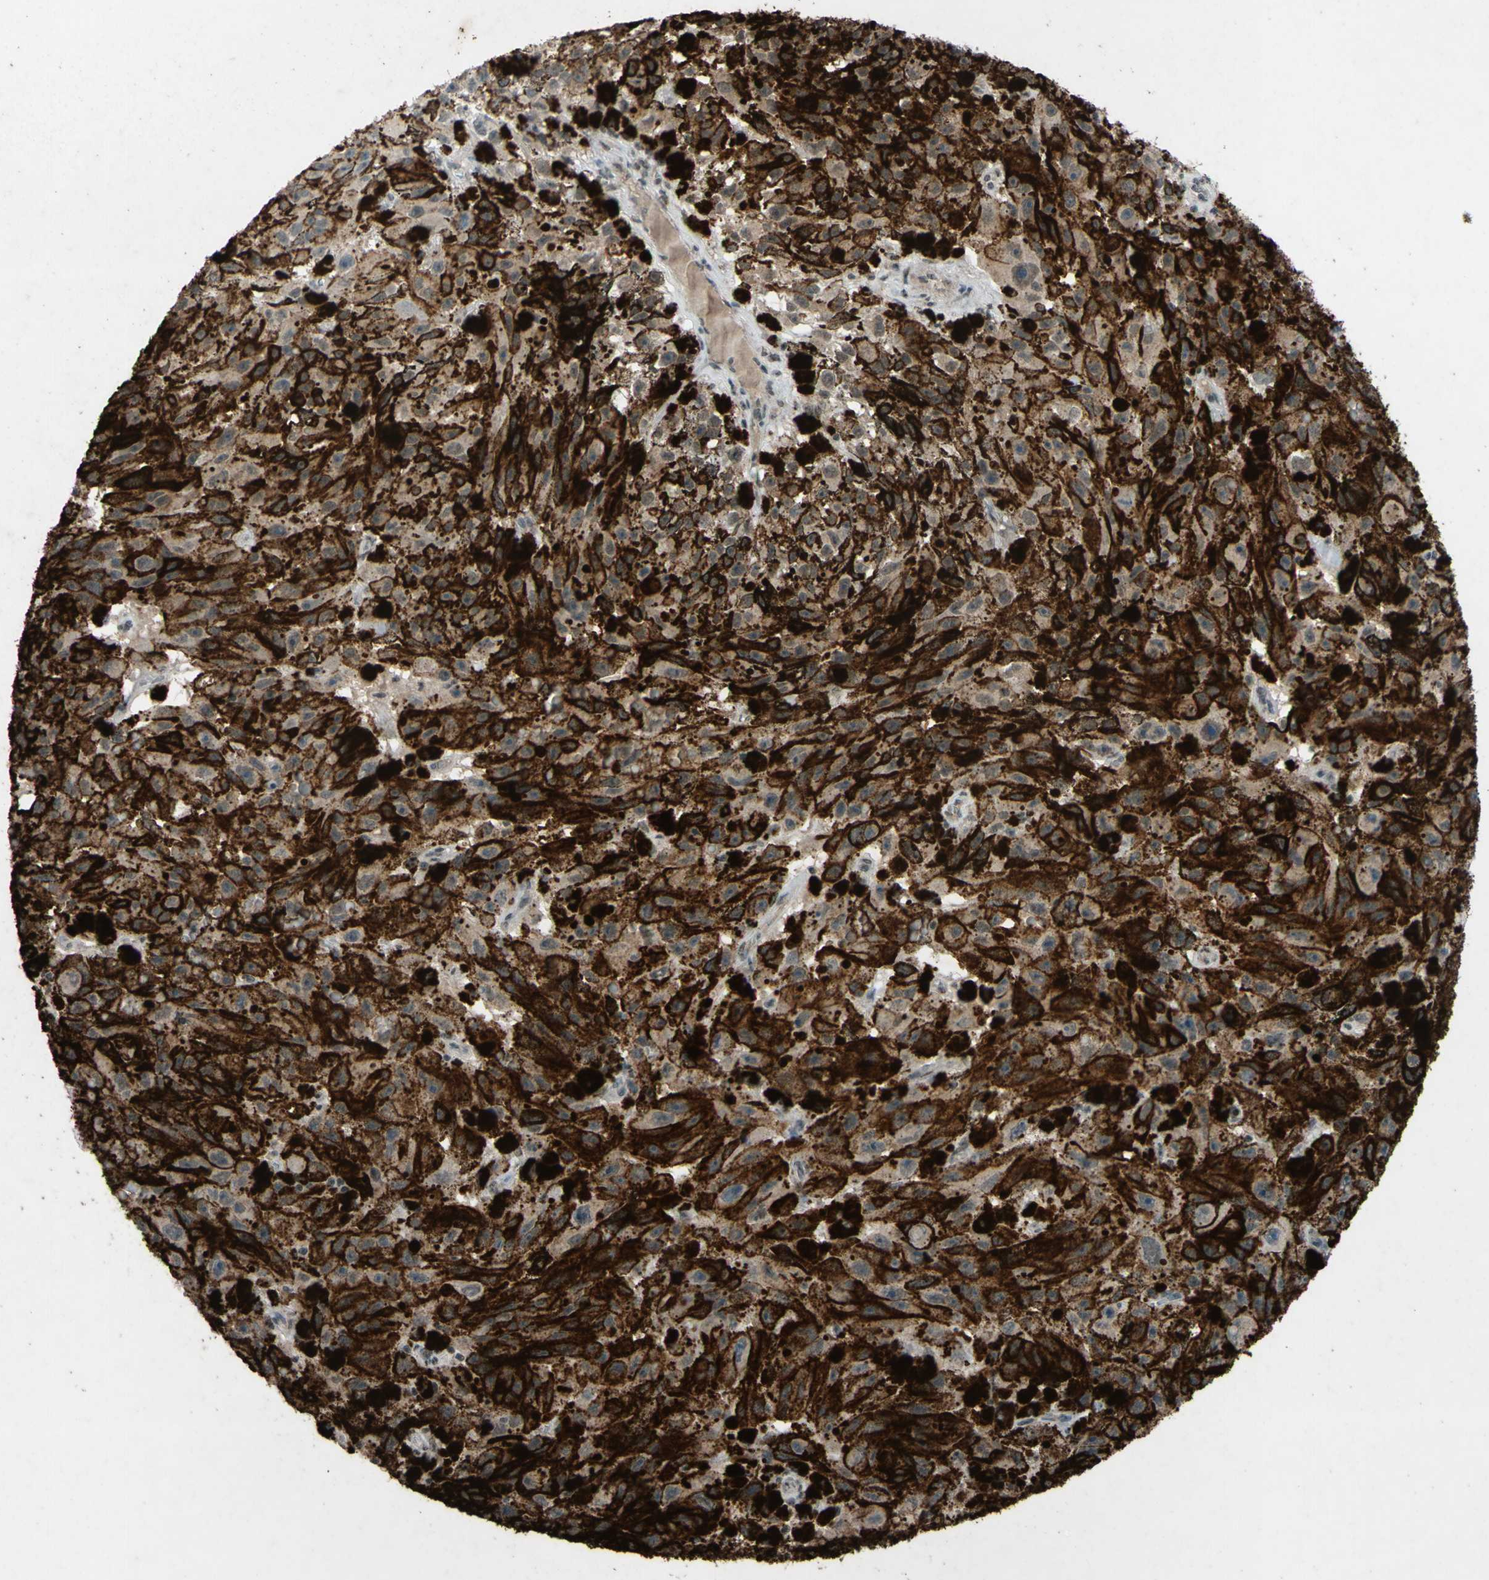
{"staining": {"intensity": "weak", "quantity": ">75%", "location": "cytoplasmic/membranous"}, "tissue": "melanoma", "cell_type": "Tumor cells", "image_type": "cancer", "snomed": [{"axis": "morphology", "description": "Malignant melanoma, NOS"}, {"axis": "topography", "description": "Skin"}], "caption": "This image reveals IHC staining of malignant melanoma, with low weak cytoplasmic/membranous expression in about >75% of tumor cells.", "gene": "CDCP1", "patient": {"sex": "female", "age": 104}}